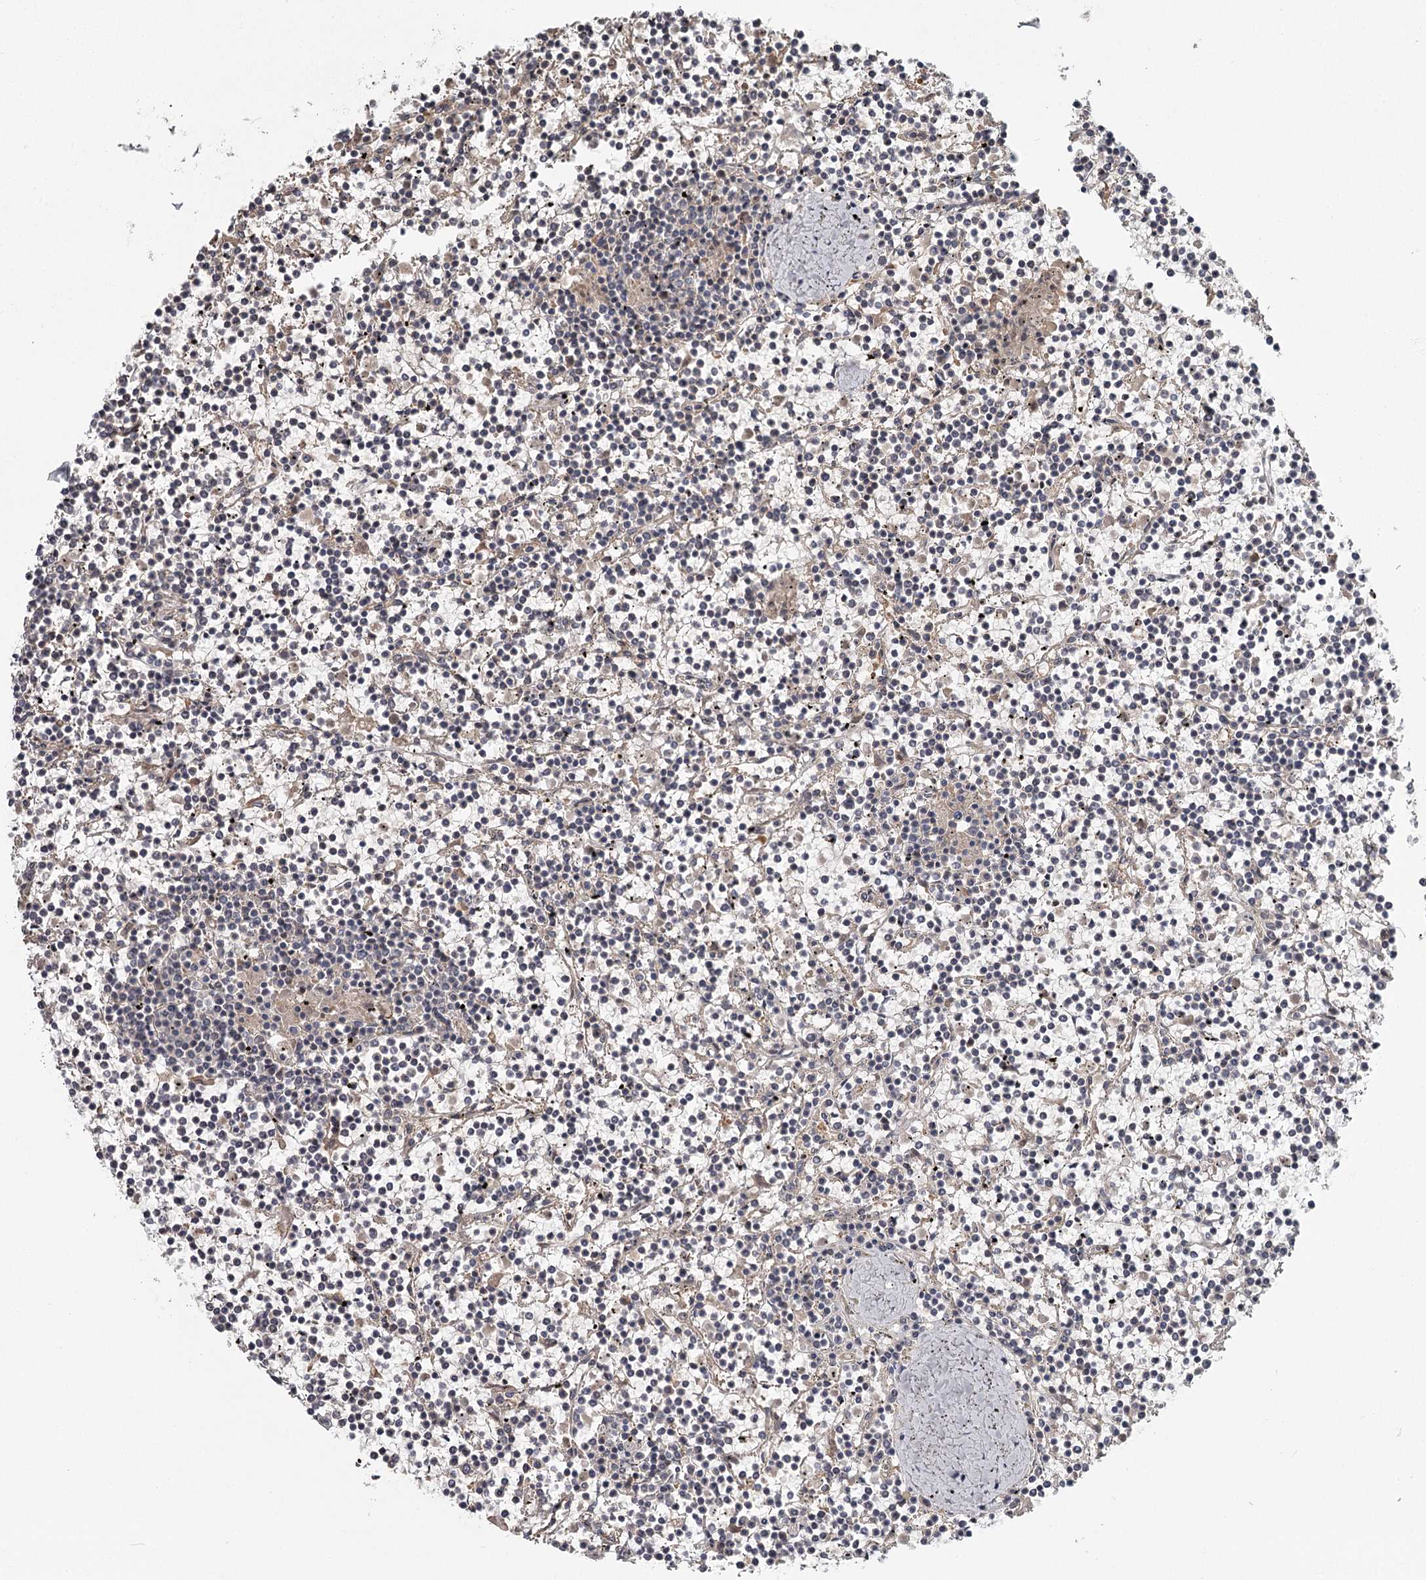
{"staining": {"intensity": "negative", "quantity": "none", "location": "none"}, "tissue": "lymphoma", "cell_type": "Tumor cells", "image_type": "cancer", "snomed": [{"axis": "morphology", "description": "Malignant lymphoma, non-Hodgkin's type, Low grade"}, {"axis": "topography", "description": "Spleen"}], "caption": "Immunohistochemistry micrograph of human lymphoma stained for a protein (brown), which reveals no expression in tumor cells. Brightfield microscopy of IHC stained with DAB (brown) and hematoxylin (blue), captured at high magnification.", "gene": "DHRS9", "patient": {"sex": "female", "age": 19}}